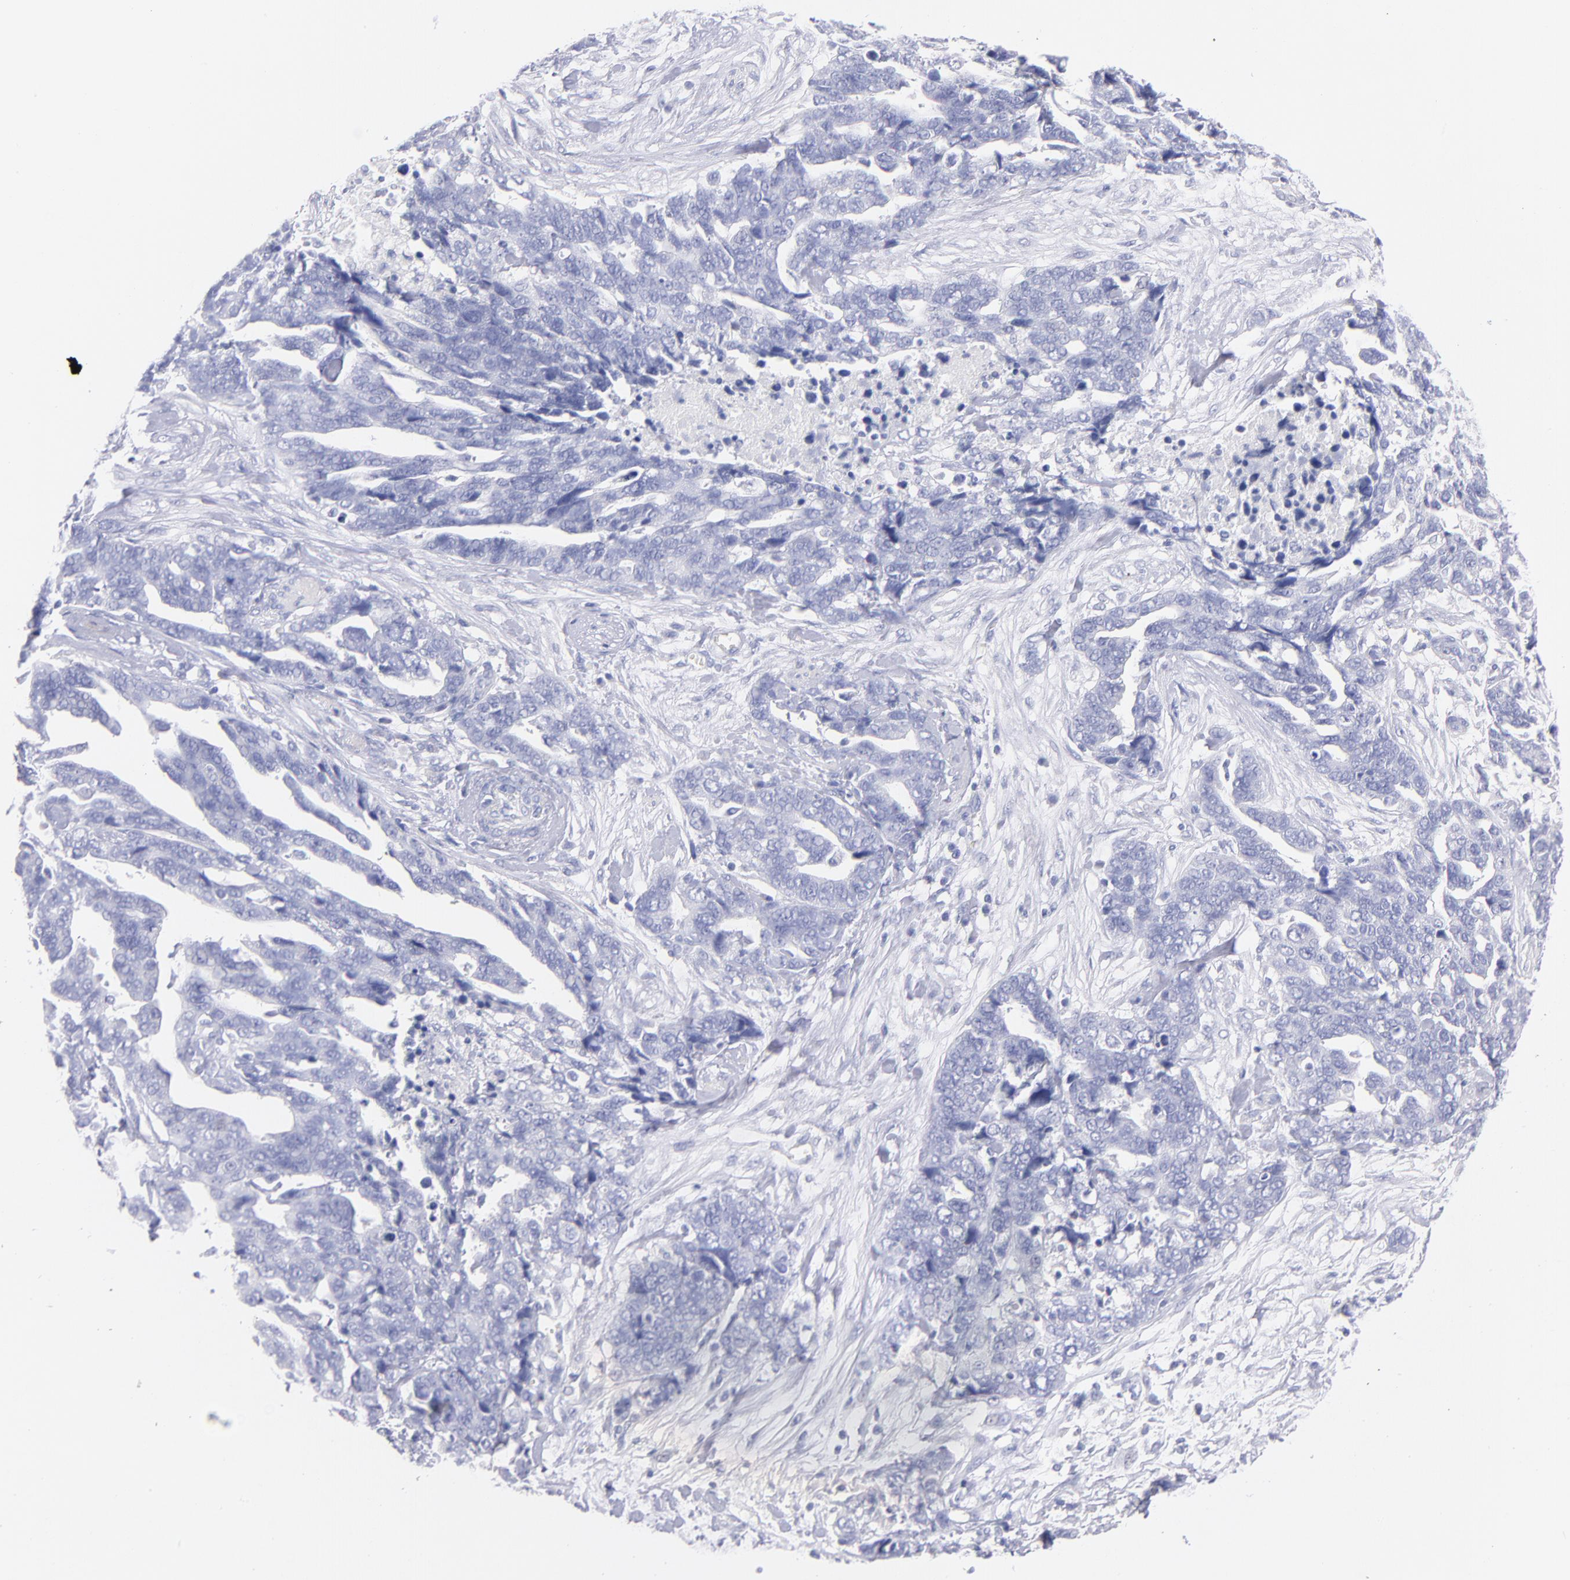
{"staining": {"intensity": "negative", "quantity": "none", "location": "none"}, "tissue": "ovarian cancer", "cell_type": "Tumor cells", "image_type": "cancer", "snomed": [{"axis": "morphology", "description": "Normal tissue, NOS"}, {"axis": "morphology", "description": "Cystadenocarcinoma, serous, NOS"}, {"axis": "topography", "description": "Fallopian tube"}, {"axis": "topography", "description": "Ovary"}], "caption": "Image shows no significant protein positivity in tumor cells of ovarian cancer.", "gene": "SCGN", "patient": {"sex": "female", "age": 56}}